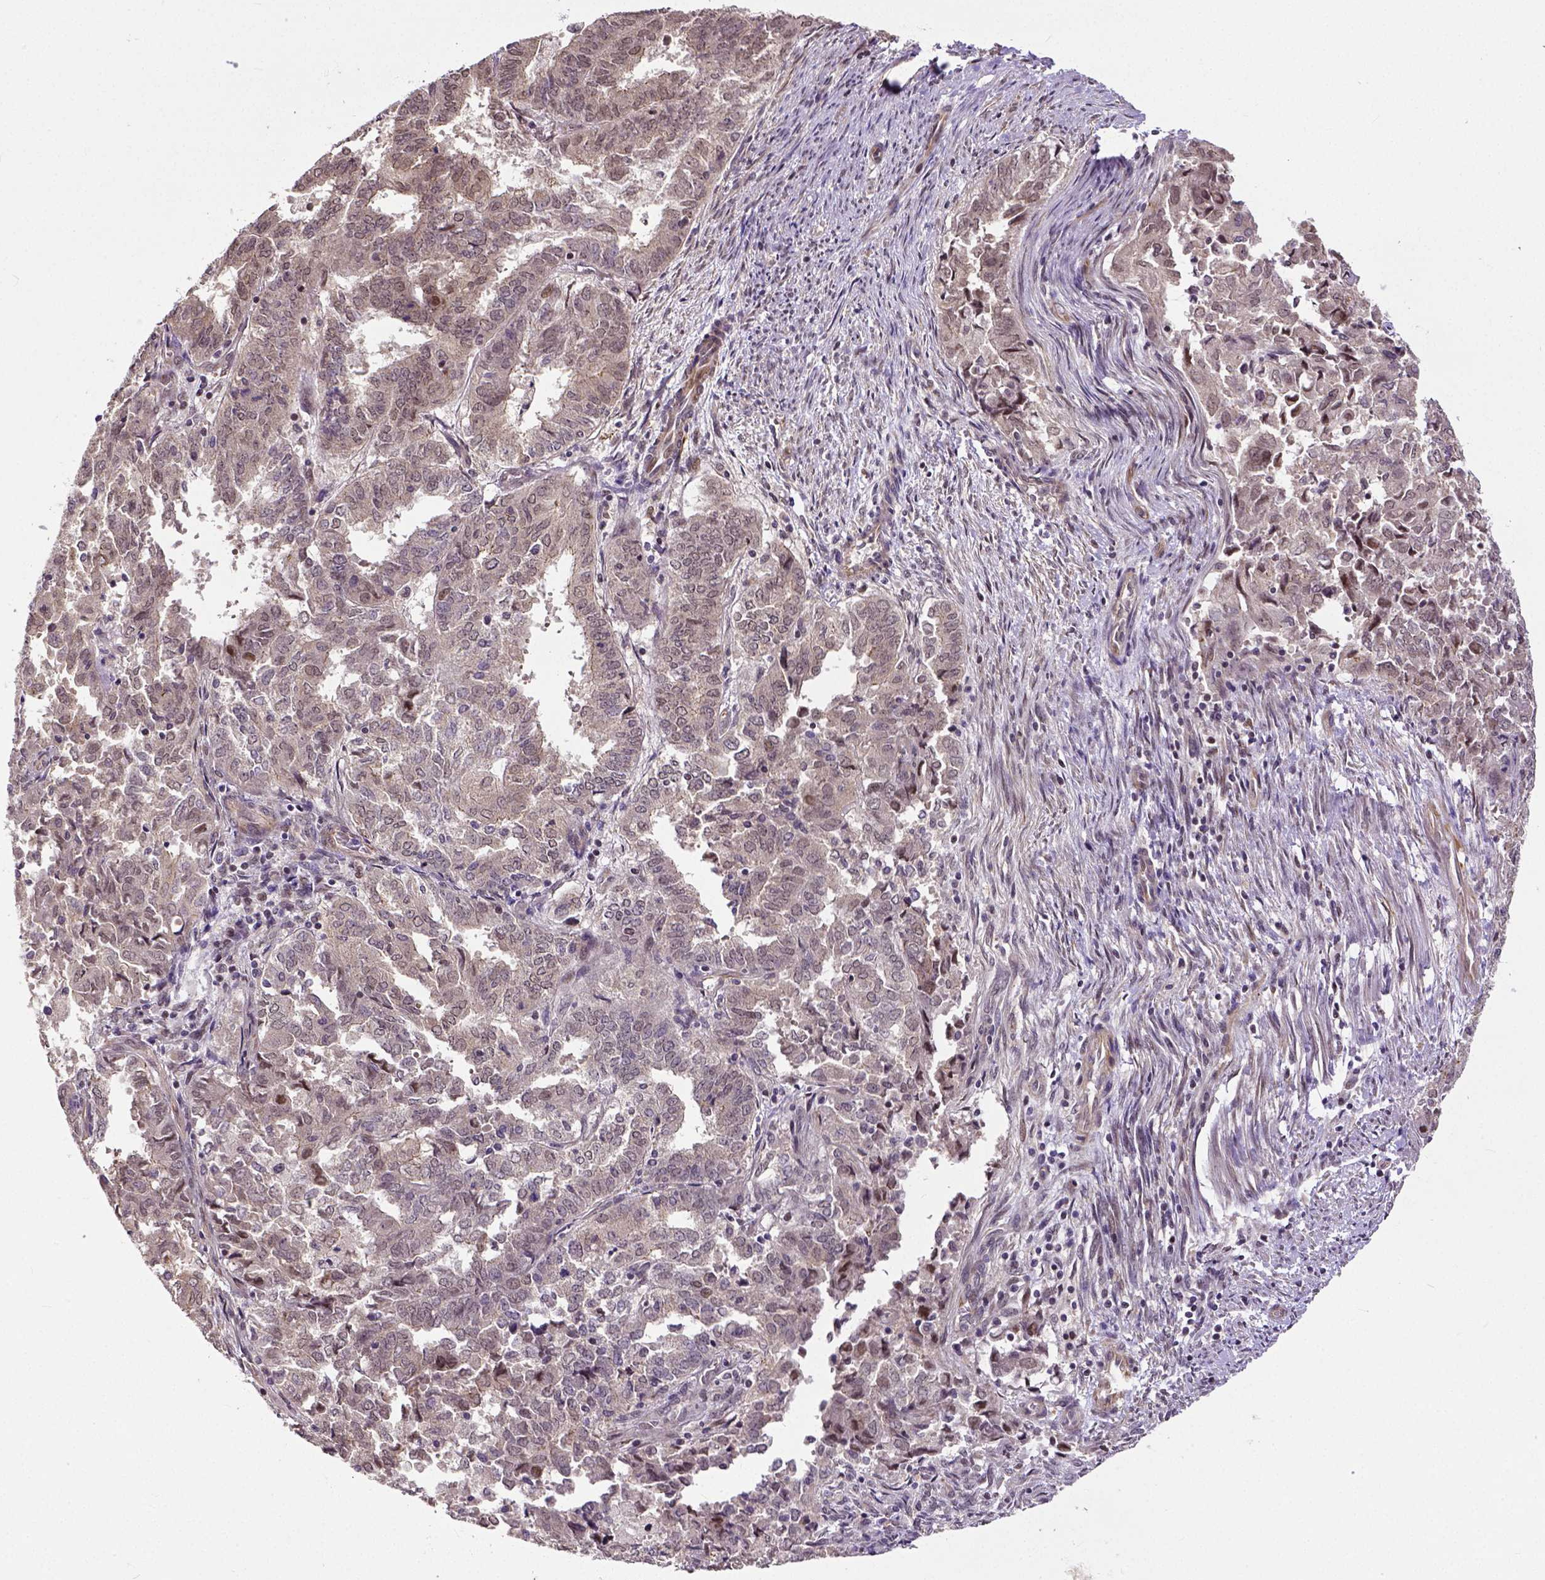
{"staining": {"intensity": "weak", "quantity": ">75%", "location": "cytoplasmic/membranous"}, "tissue": "endometrial cancer", "cell_type": "Tumor cells", "image_type": "cancer", "snomed": [{"axis": "morphology", "description": "Adenocarcinoma, NOS"}, {"axis": "topography", "description": "Endometrium"}], "caption": "A high-resolution micrograph shows immunohistochemistry staining of endometrial adenocarcinoma, which exhibits weak cytoplasmic/membranous expression in approximately >75% of tumor cells. Using DAB (brown) and hematoxylin (blue) stains, captured at high magnification using brightfield microscopy.", "gene": "DICER1", "patient": {"sex": "female", "age": 72}}